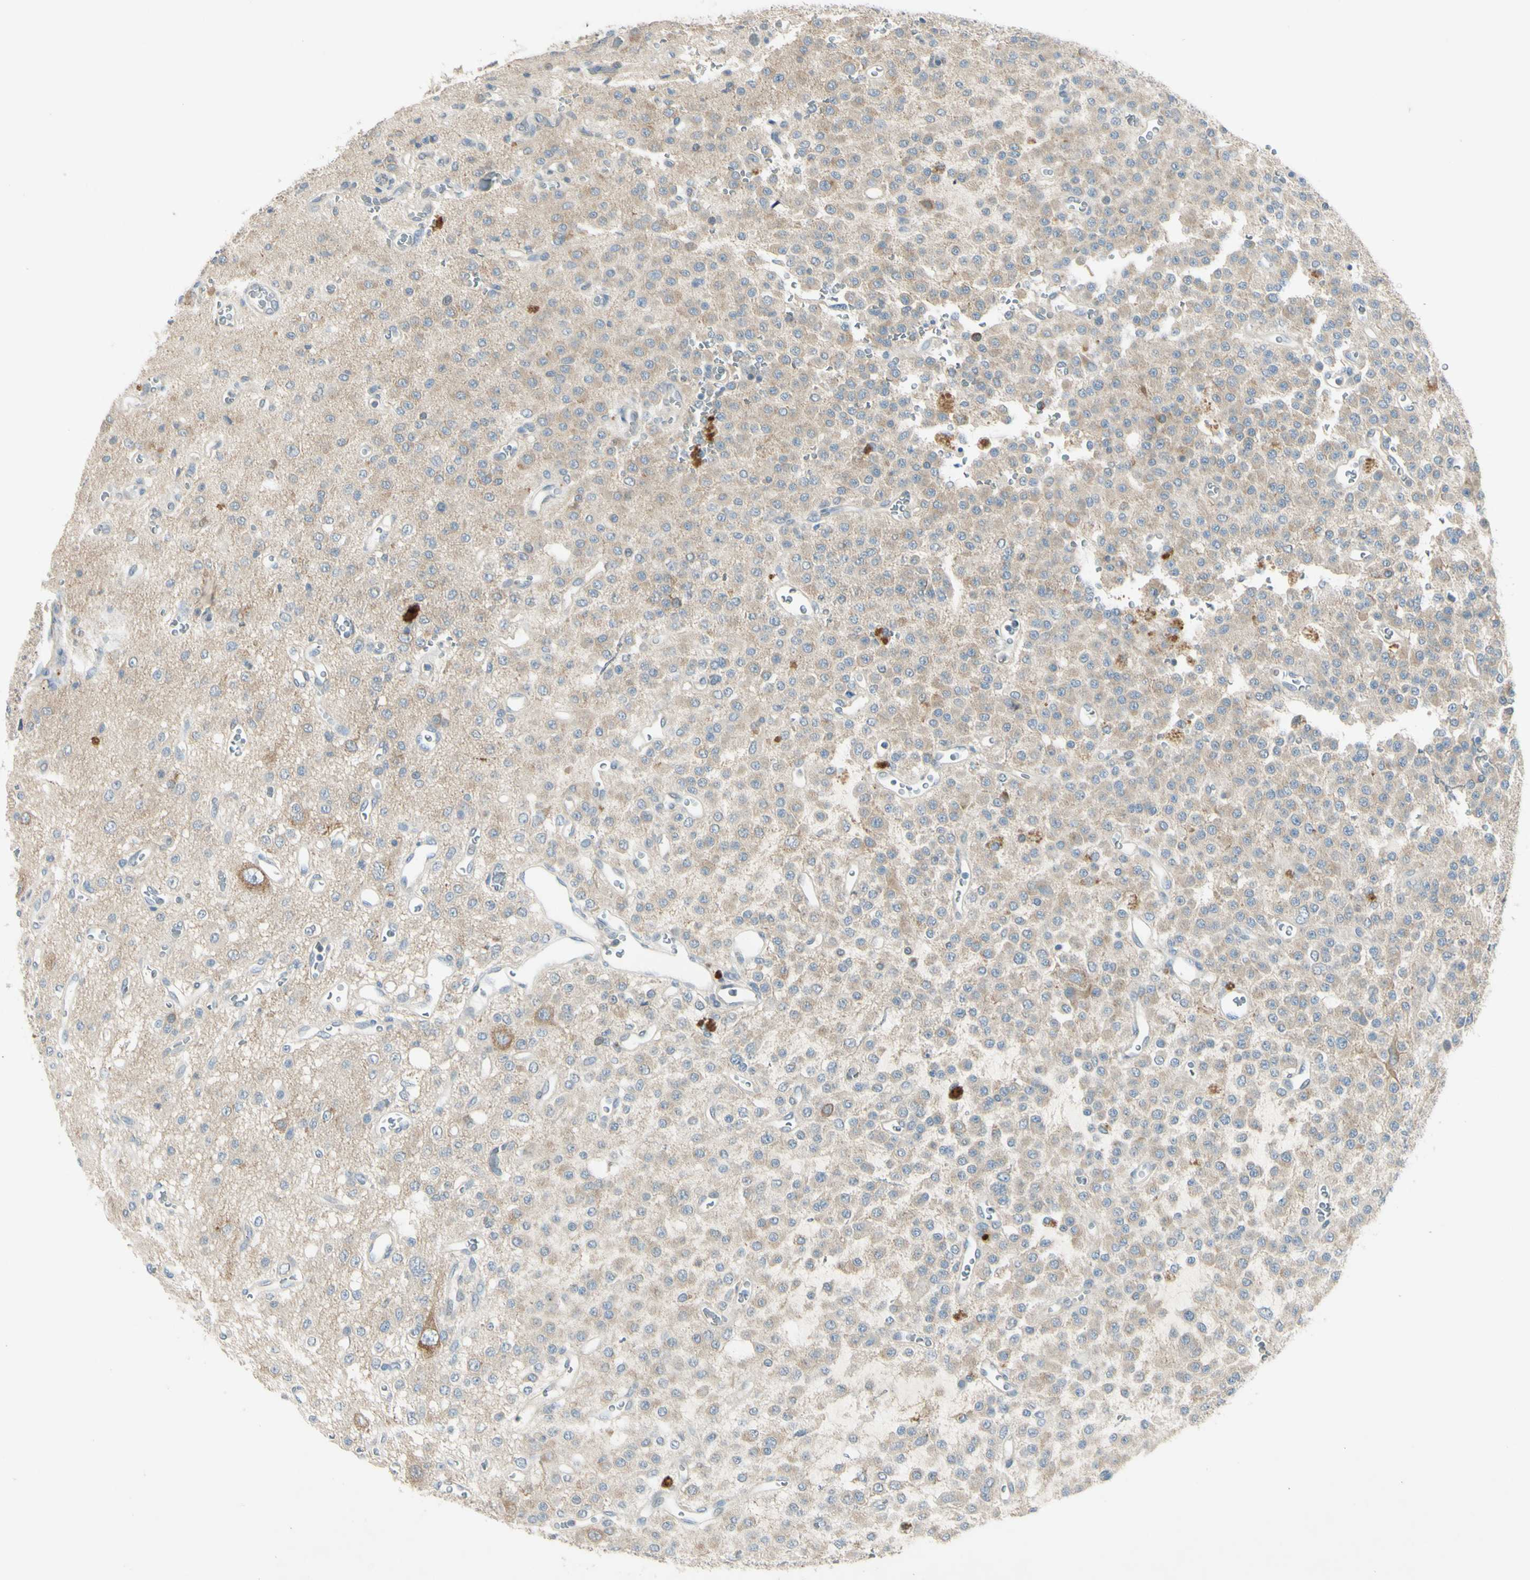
{"staining": {"intensity": "negative", "quantity": "none", "location": "none"}, "tissue": "glioma", "cell_type": "Tumor cells", "image_type": "cancer", "snomed": [{"axis": "morphology", "description": "Glioma, malignant, Low grade"}, {"axis": "topography", "description": "Brain"}], "caption": "Immunohistochemistry photomicrograph of neoplastic tissue: malignant low-grade glioma stained with DAB demonstrates no significant protein staining in tumor cells.", "gene": "AATK", "patient": {"sex": "male", "age": 38}}